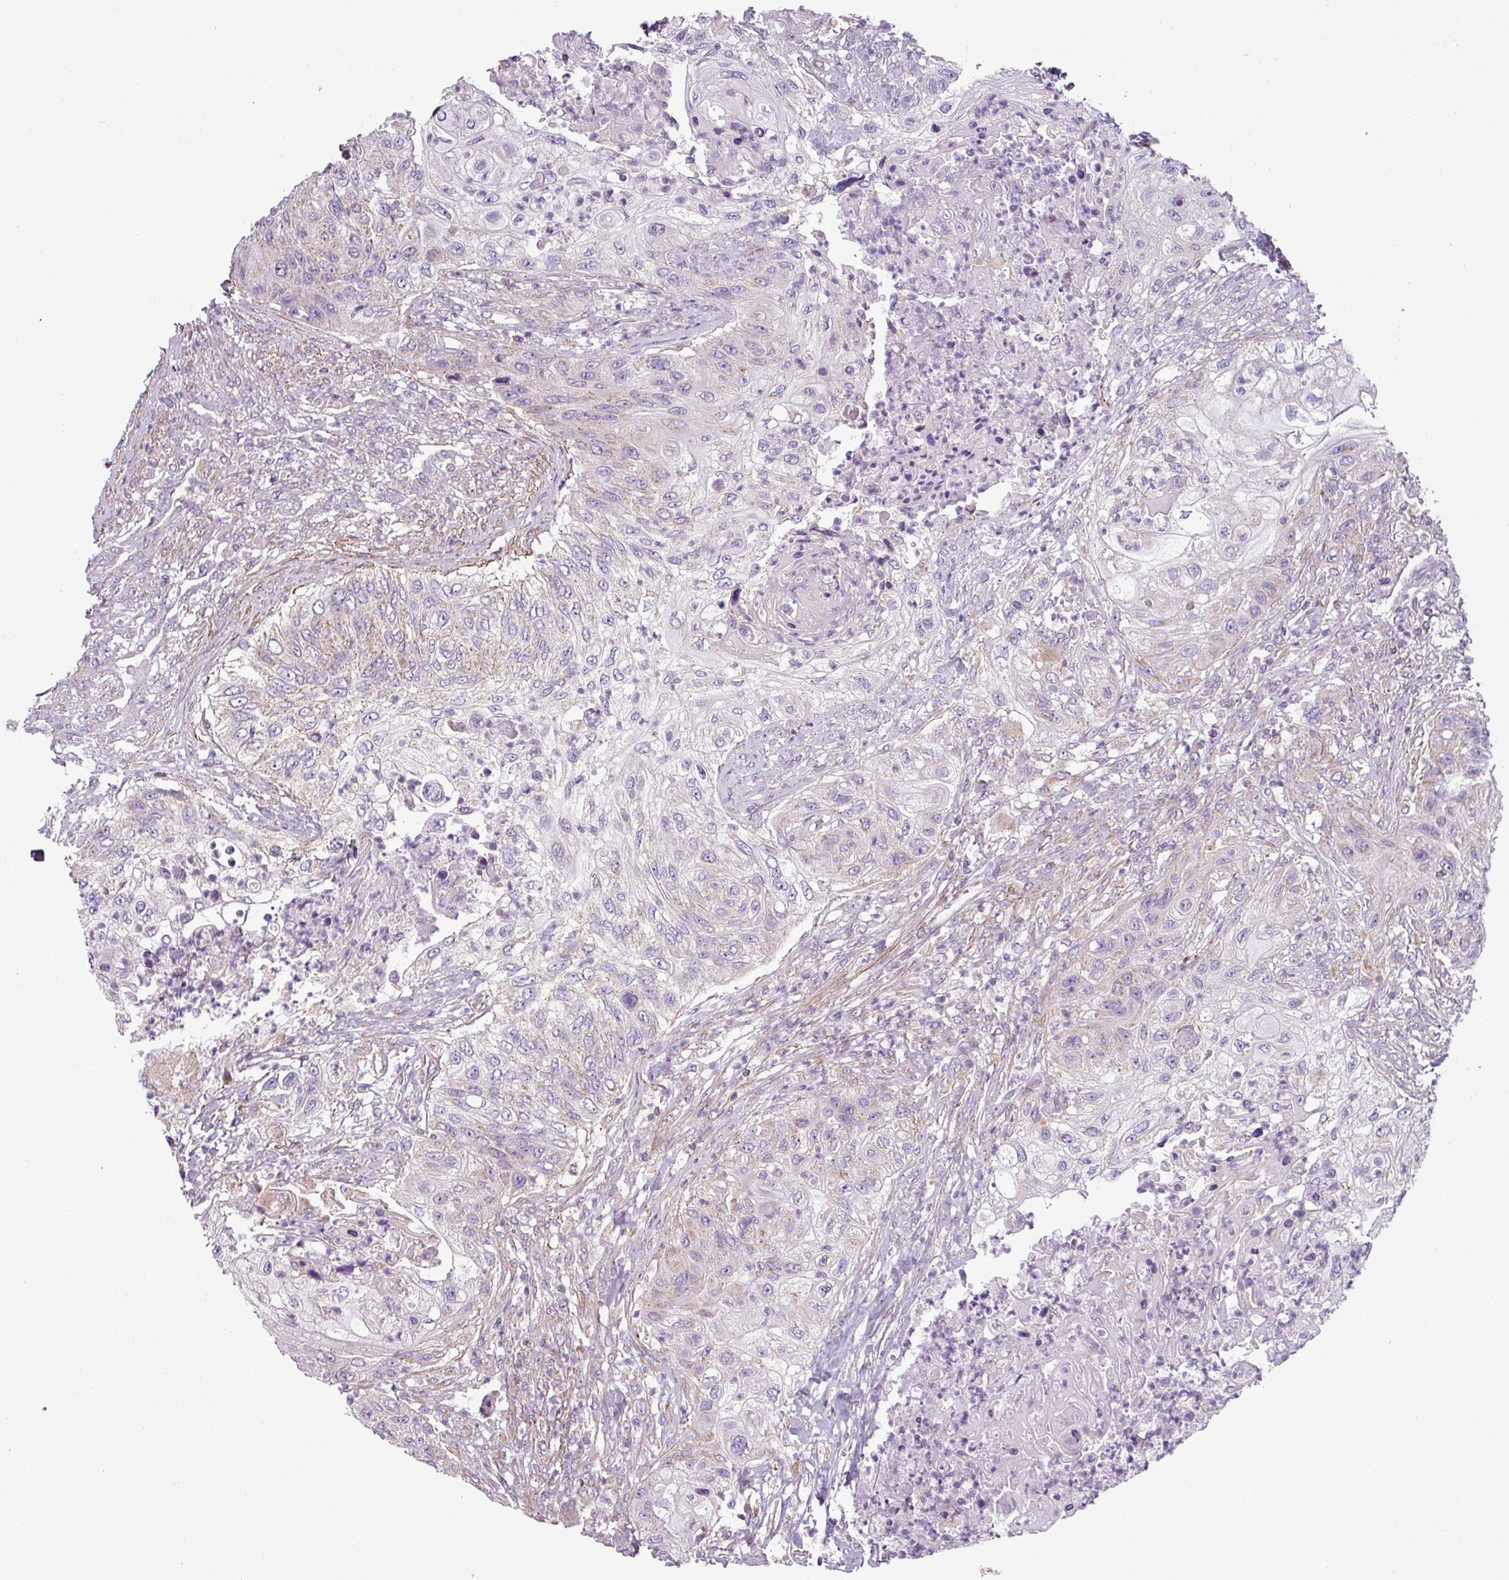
{"staining": {"intensity": "weak", "quantity": "<25%", "location": "cytoplasmic/membranous"}, "tissue": "urothelial cancer", "cell_type": "Tumor cells", "image_type": "cancer", "snomed": [{"axis": "morphology", "description": "Urothelial carcinoma, High grade"}, {"axis": "topography", "description": "Urinary bladder"}], "caption": "A photomicrograph of urothelial cancer stained for a protein shows no brown staining in tumor cells. (Brightfield microscopy of DAB immunohistochemistry (IHC) at high magnification).", "gene": "BTN2A2", "patient": {"sex": "female", "age": 60}}